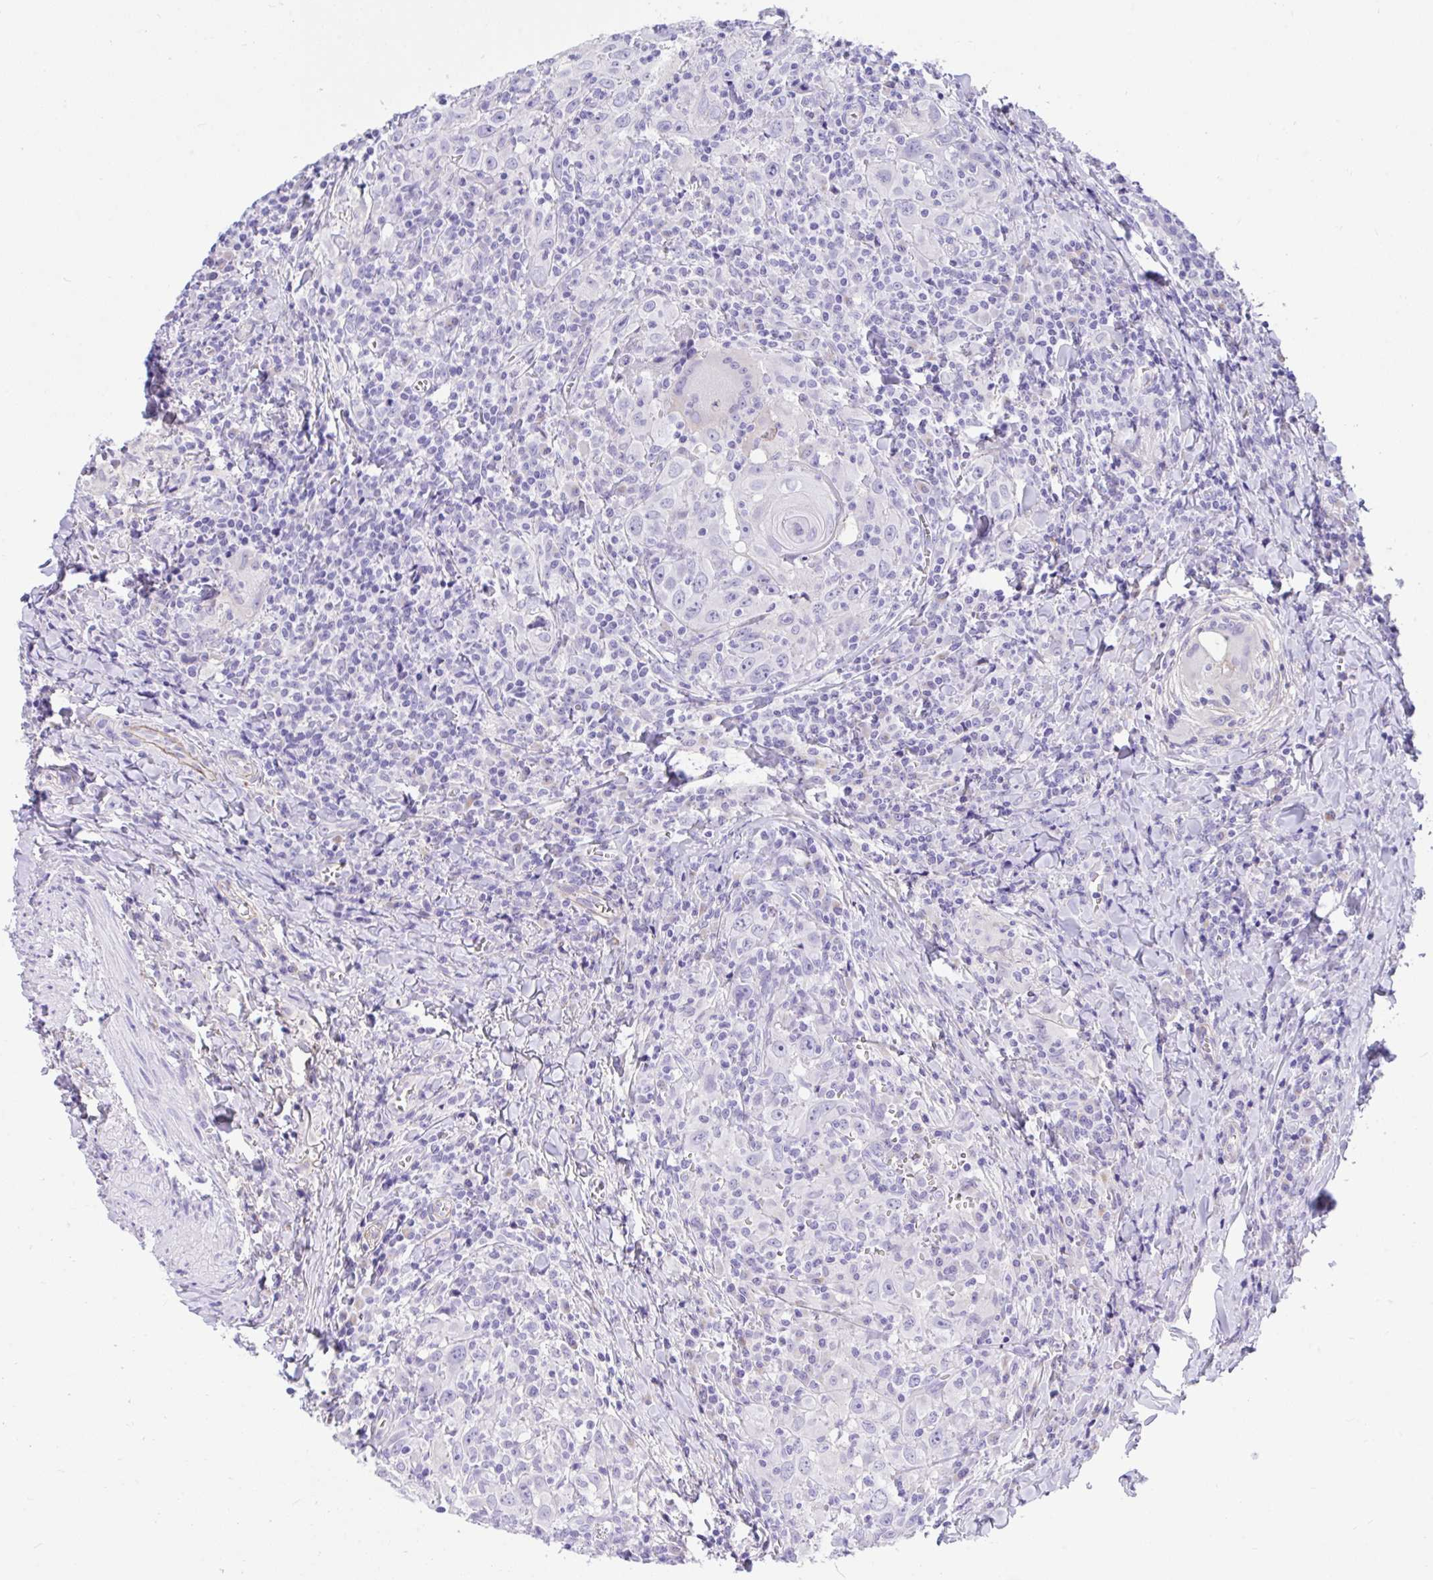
{"staining": {"intensity": "negative", "quantity": "none", "location": "none"}, "tissue": "head and neck cancer", "cell_type": "Tumor cells", "image_type": "cancer", "snomed": [{"axis": "morphology", "description": "Squamous cell carcinoma, NOS"}, {"axis": "topography", "description": "Head-Neck"}], "caption": "DAB immunohistochemical staining of squamous cell carcinoma (head and neck) exhibits no significant staining in tumor cells. The staining is performed using DAB brown chromogen with nuclei counter-stained in using hematoxylin.", "gene": "TLN2", "patient": {"sex": "female", "age": 95}}